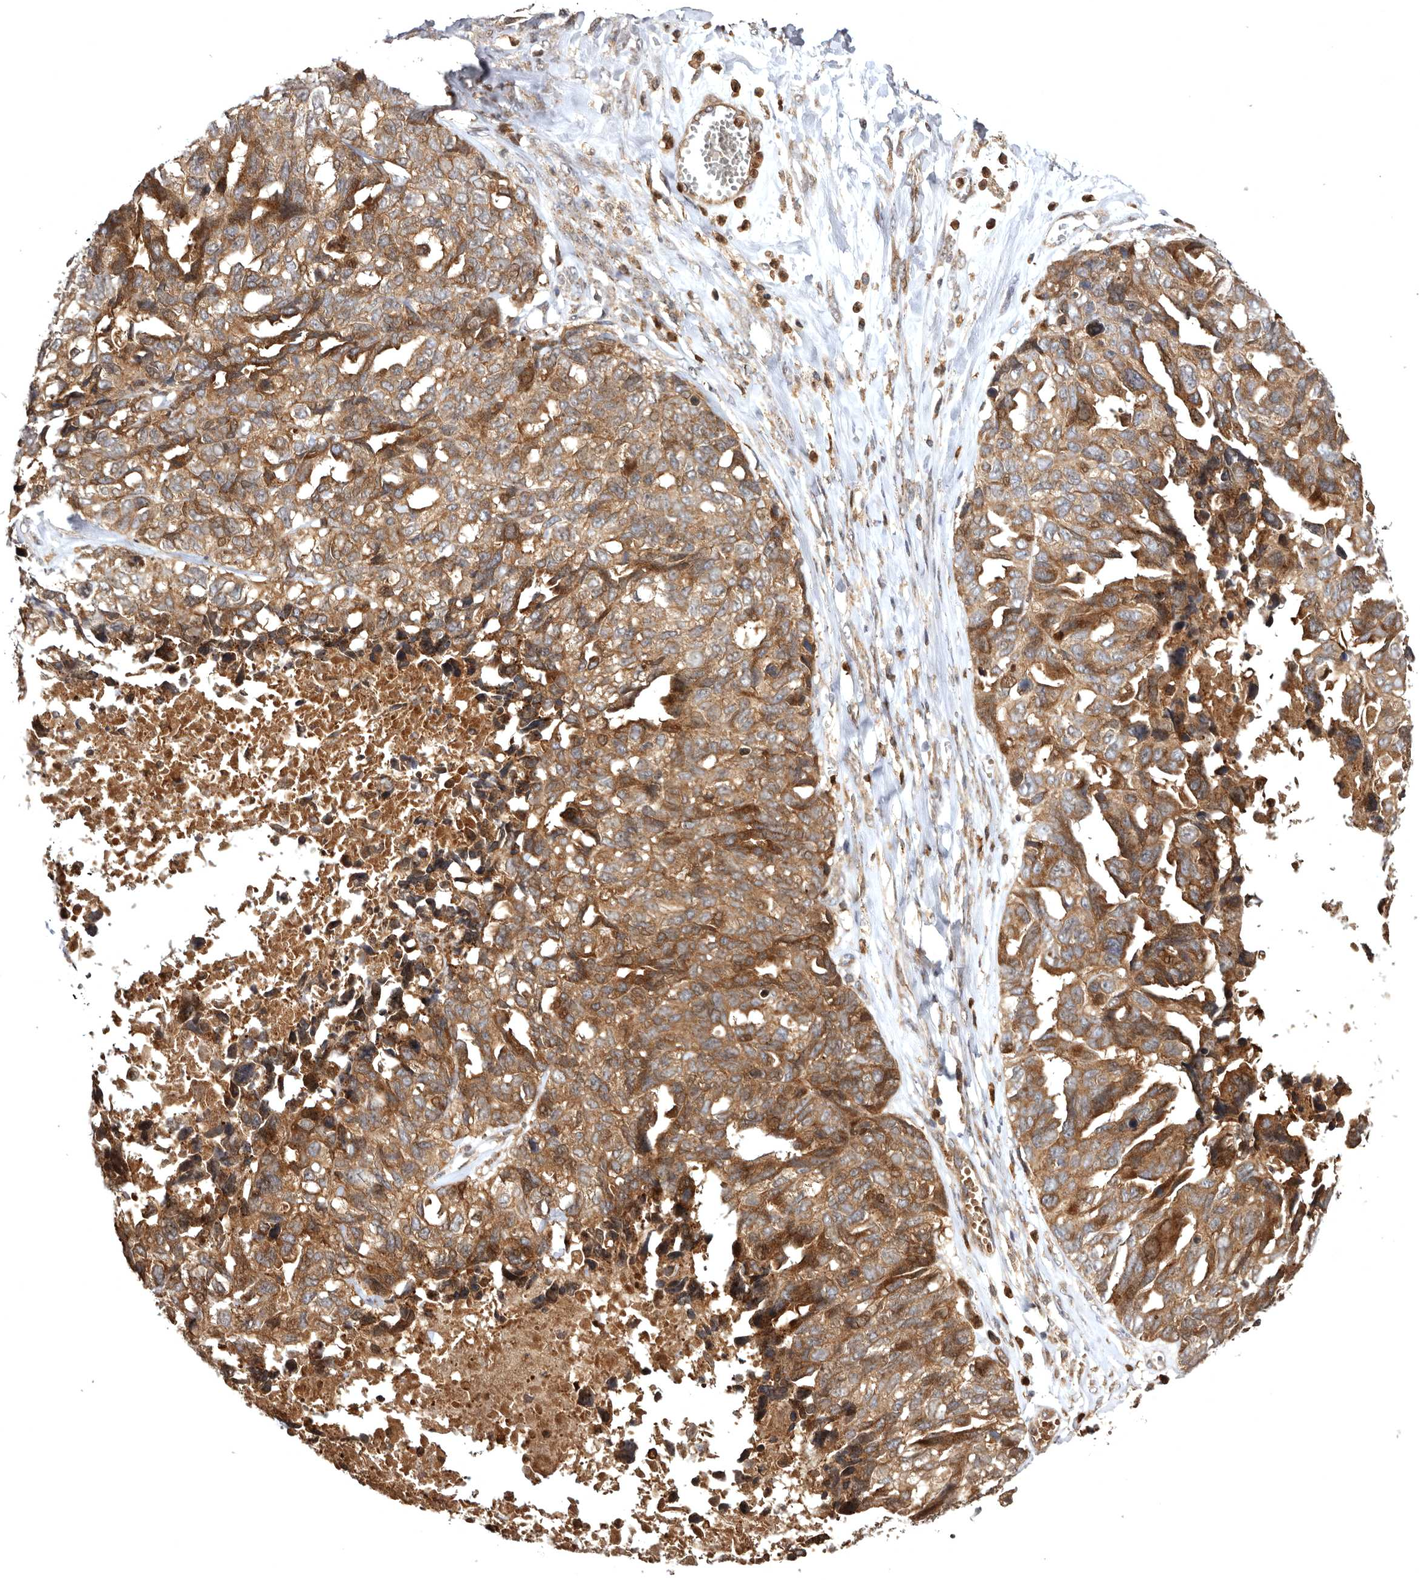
{"staining": {"intensity": "moderate", "quantity": ">75%", "location": "cytoplasmic/membranous"}, "tissue": "ovarian cancer", "cell_type": "Tumor cells", "image_type": "cancer", "snomed": [{"axis": "morphology", "description": "Cystadenocarcinoma, serous, NOS"}, {"axis": "topography", "description": "Ovary"}], "caption": "The immunohistochemical stain labels moderate cytoplasmic/membranous staining in tumor cells of ovarian cancer (serous cystadenocarcinoma) tissue.", "gene": "FGFR4", "patient": {"sex": "female", "age": 79}}